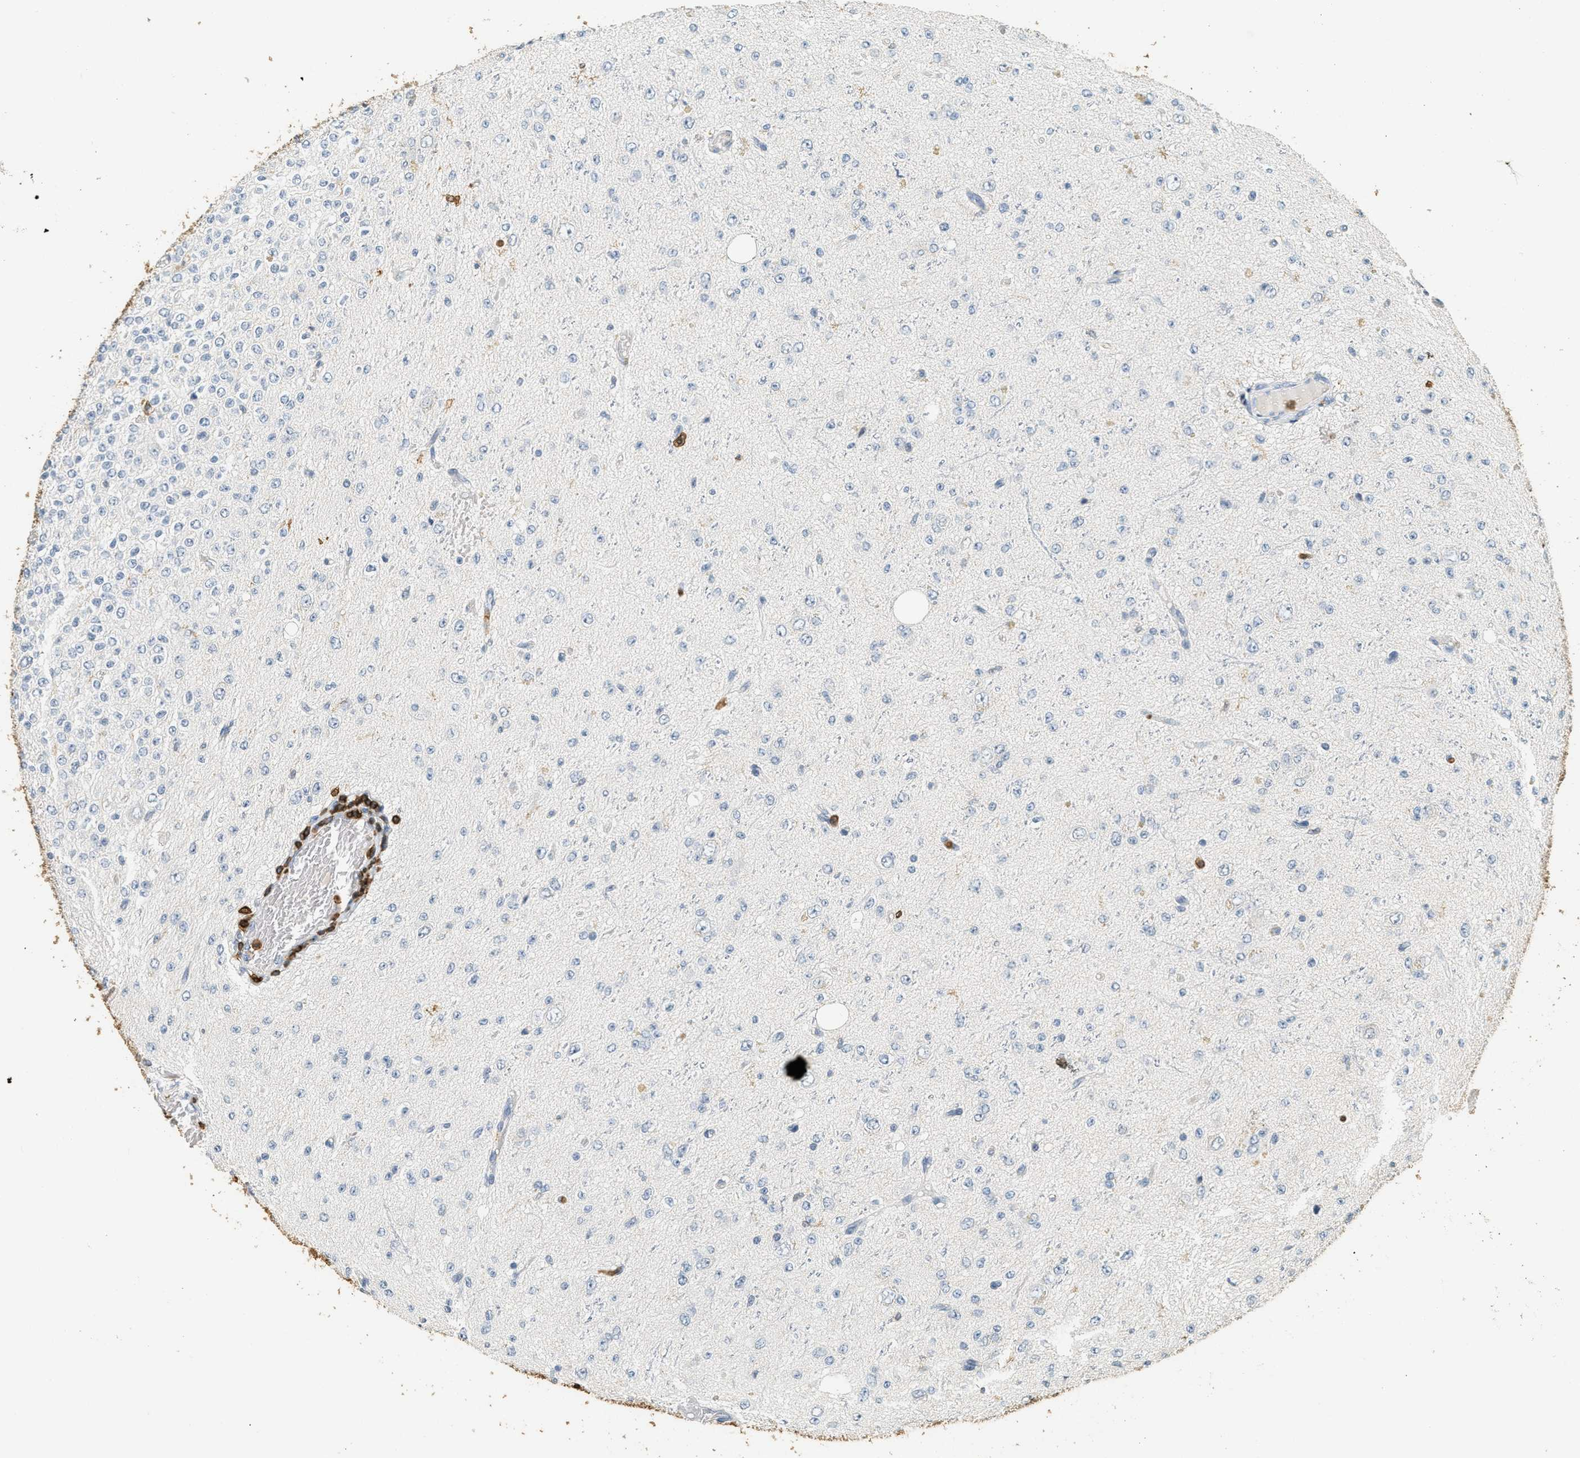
{"staining": {"intensity": "negative", "quantity": "none", "location": "none"}, "tissue": "glioma", "cell_type": "Tumor cells", "image_type": "cancer", "snomed": [{"axis": "morphology", "description": "Glioma, malignant, High grade"}, {"axis": "topography", "description": "pancreas cauda"}], "caption": "Immunohistochemistry (IHC) of glioma exhibits no positivity in tumor cells.", "gene": "LSP1", "patient": {"sex": "male", "age": 60}}